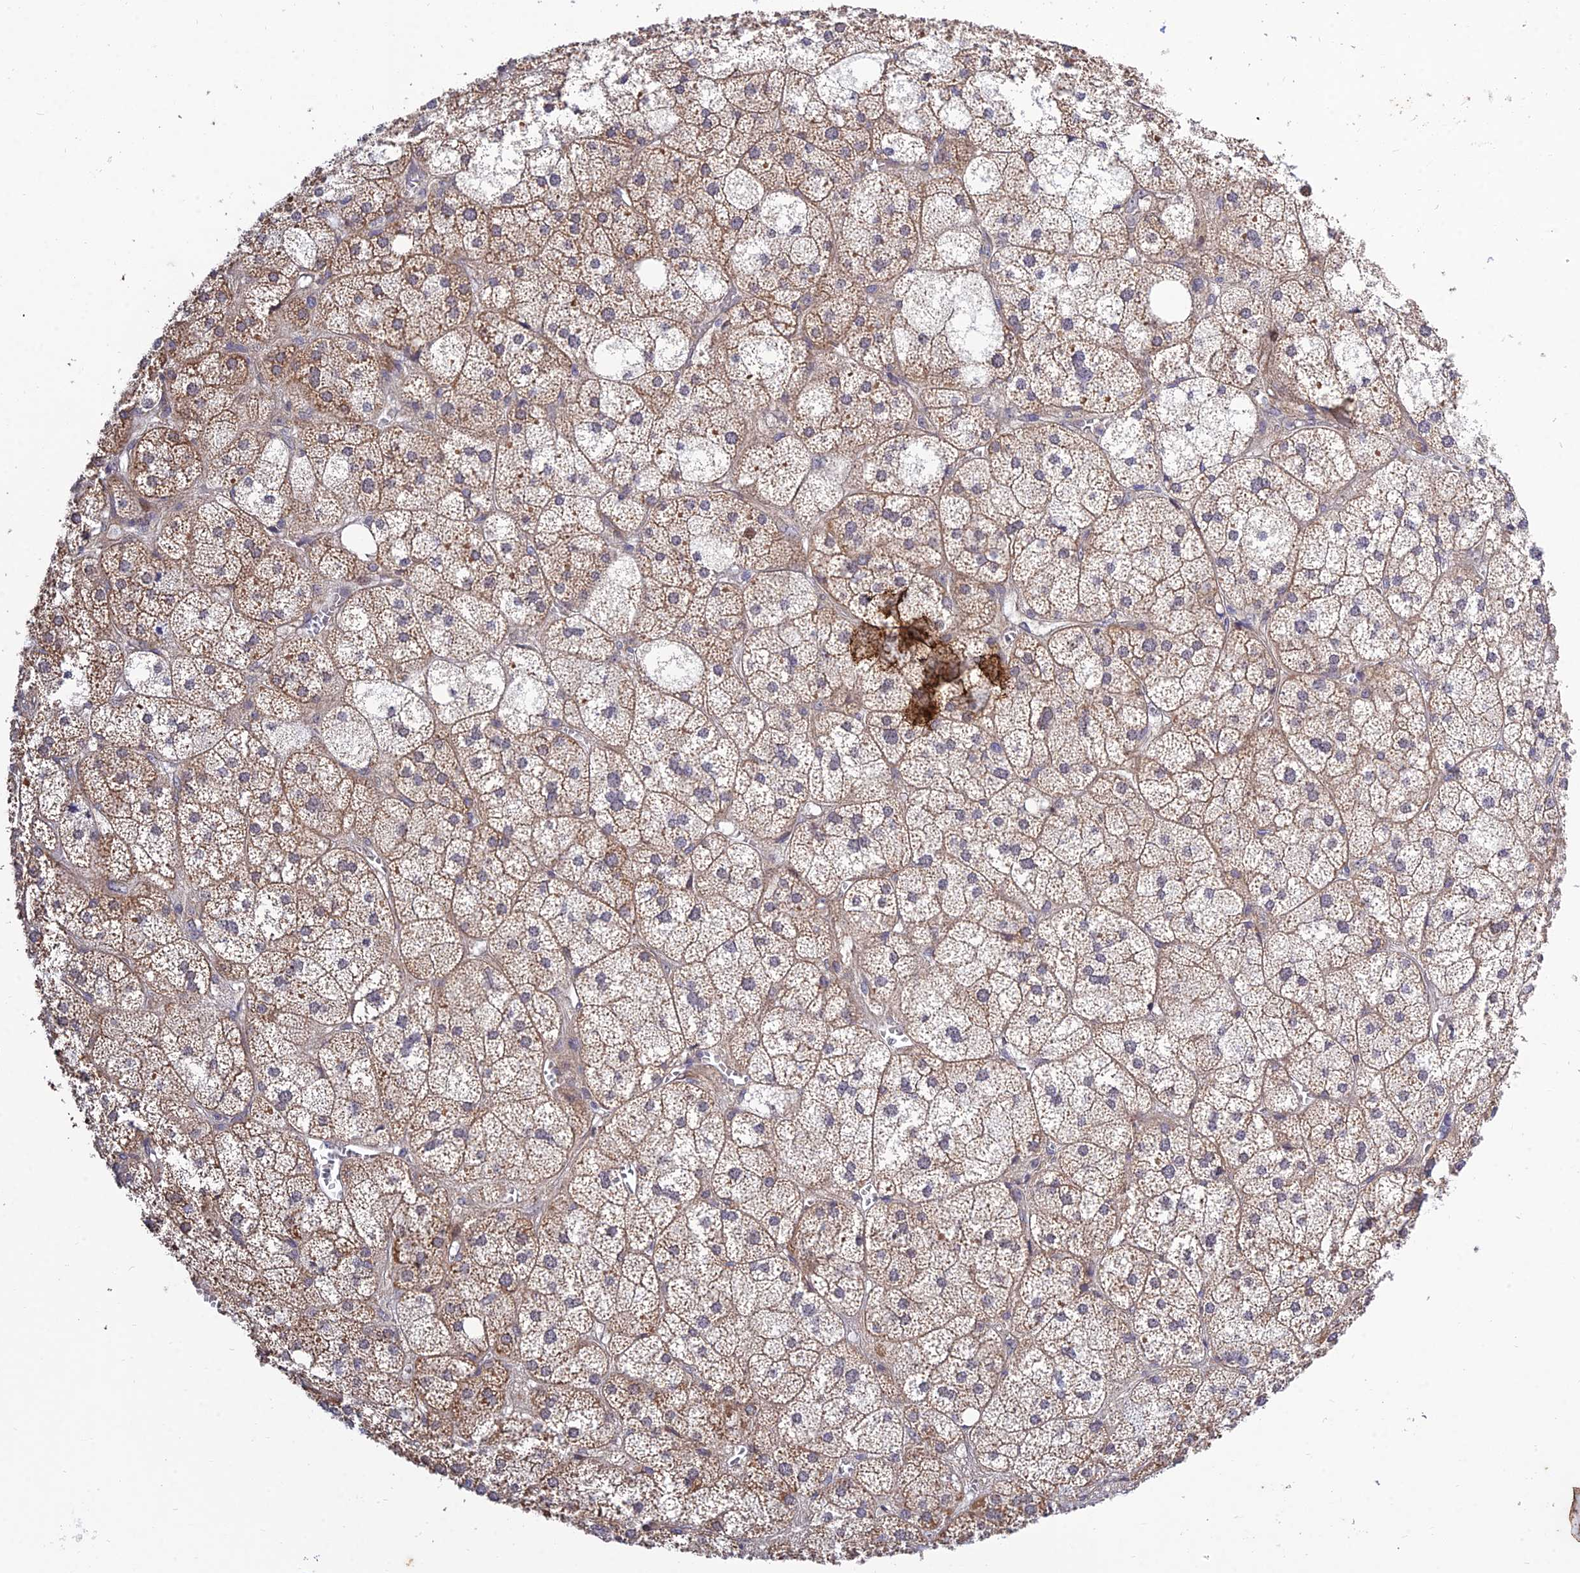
{"staining": {"intensity": "weak", "quantity": ">75%", "location": "cytoplasmic/membranous"}, "tissue": "adrenal gland", "cell_type": "Glandular cells", "image_type": "normal", "snomed": [{"axis": "morphology", "description": "Normal tissue, NOS"}, {"axis": "topography", "description": "Adrenal gland"}], "caption": "Adrenal gland stained with IHC exhibits weak cytoplasmic/membranous expression in about >75% of glandular cells. Using DAB (brown) and hematoxylin (blue) stains, captured at high magnification using brightfield microscopy.", "gene": "PLEKHG2", "patient": {"sex": "female", "age": 61}}